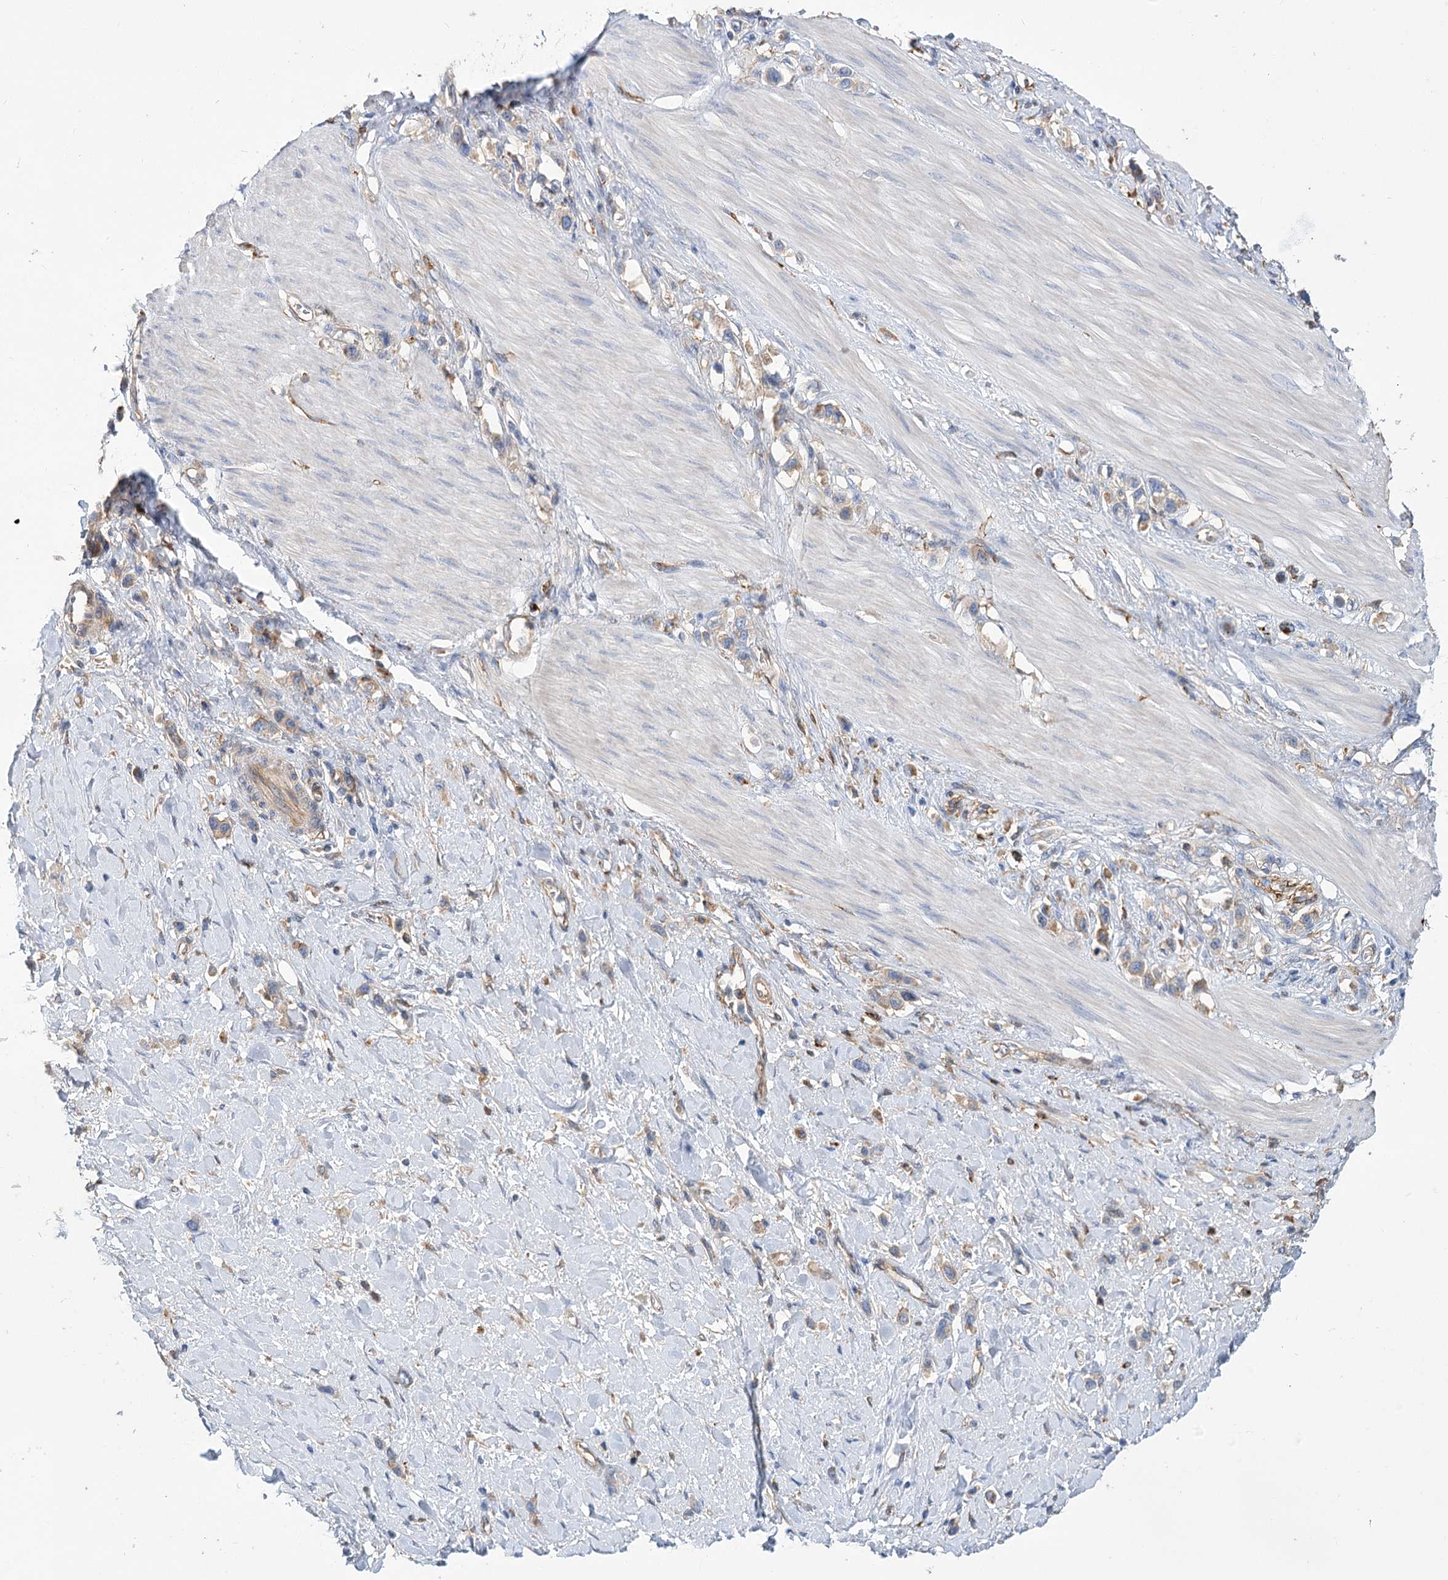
{"staining": {"intensity": "negative", "quantity": "none", "location": "none"}, "tissue": "stomach cancer", "cell_type": "Tumor cells", "image_type": "cancer", "snomed": [{"axis": "morphology", "description": "Adenocarcinoma, NOS"}, {"axis": "topography", "description": "Stomach"}], "caption": "A histopathology image of human adenocarcinoma (stomach) is negative for staining in tumor cells.", "gene": "GUSB", "patient": {"sex": "female", "age": 65}}